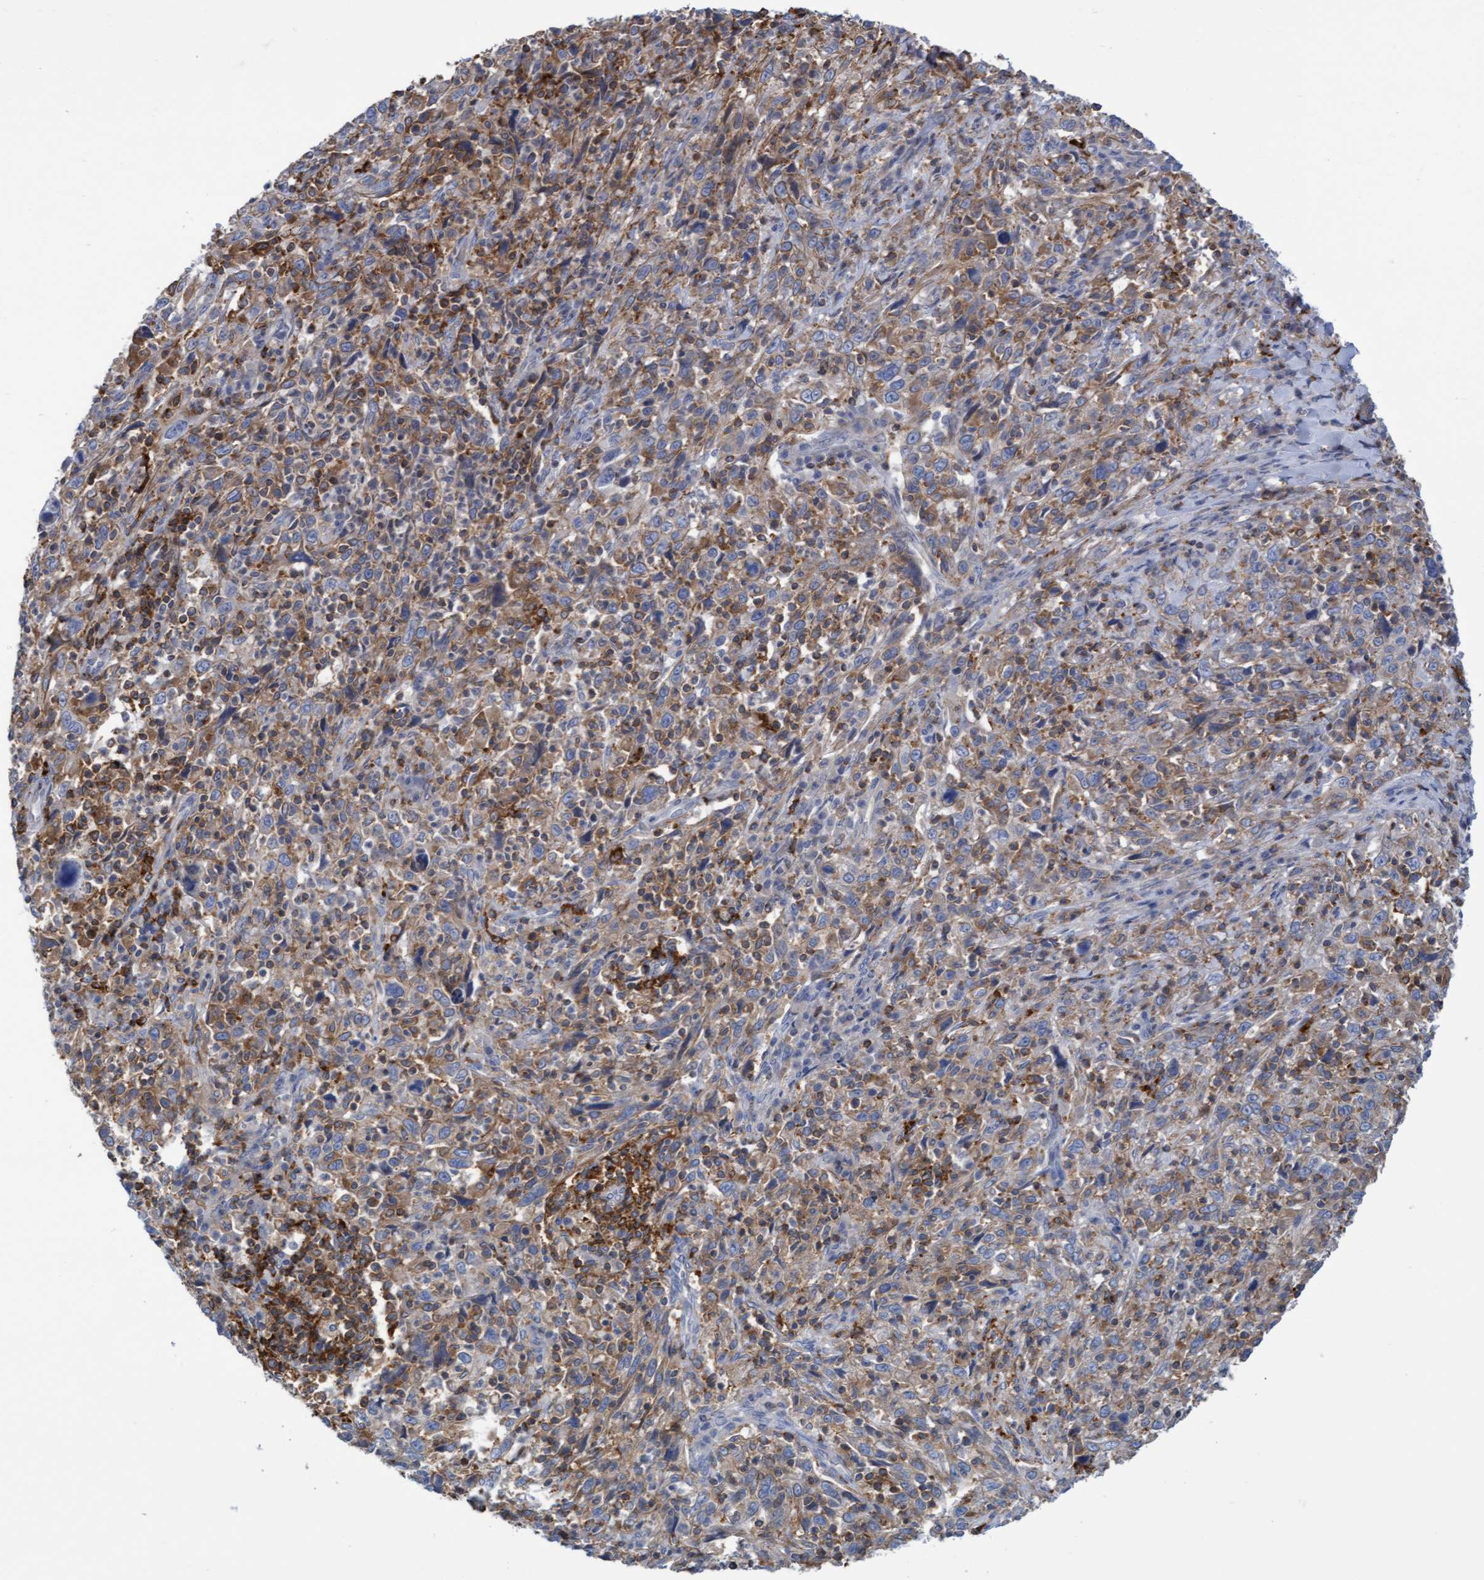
{"staining": {"intensity": "weak", "quantity": "25%-75%", "location": "cytoplasmic/membranous"}, "tissue": "cervical cancer", "cell_type": "Tumor cells", "image_type": "cancer", "snomed": [{"axis": "morphology", "description": "Squamous cell carcinoma, NOS"}, {"axis": "topography", "description": "Cervix"}], "caption": "Tumor cells exhibit low levels of weak cytoplasmic/membranous positivity in approximately 25%-75% of cells in cervical cancer.", "gene": "FNBP1", "patient": {"sex": "female", "age": 46}}